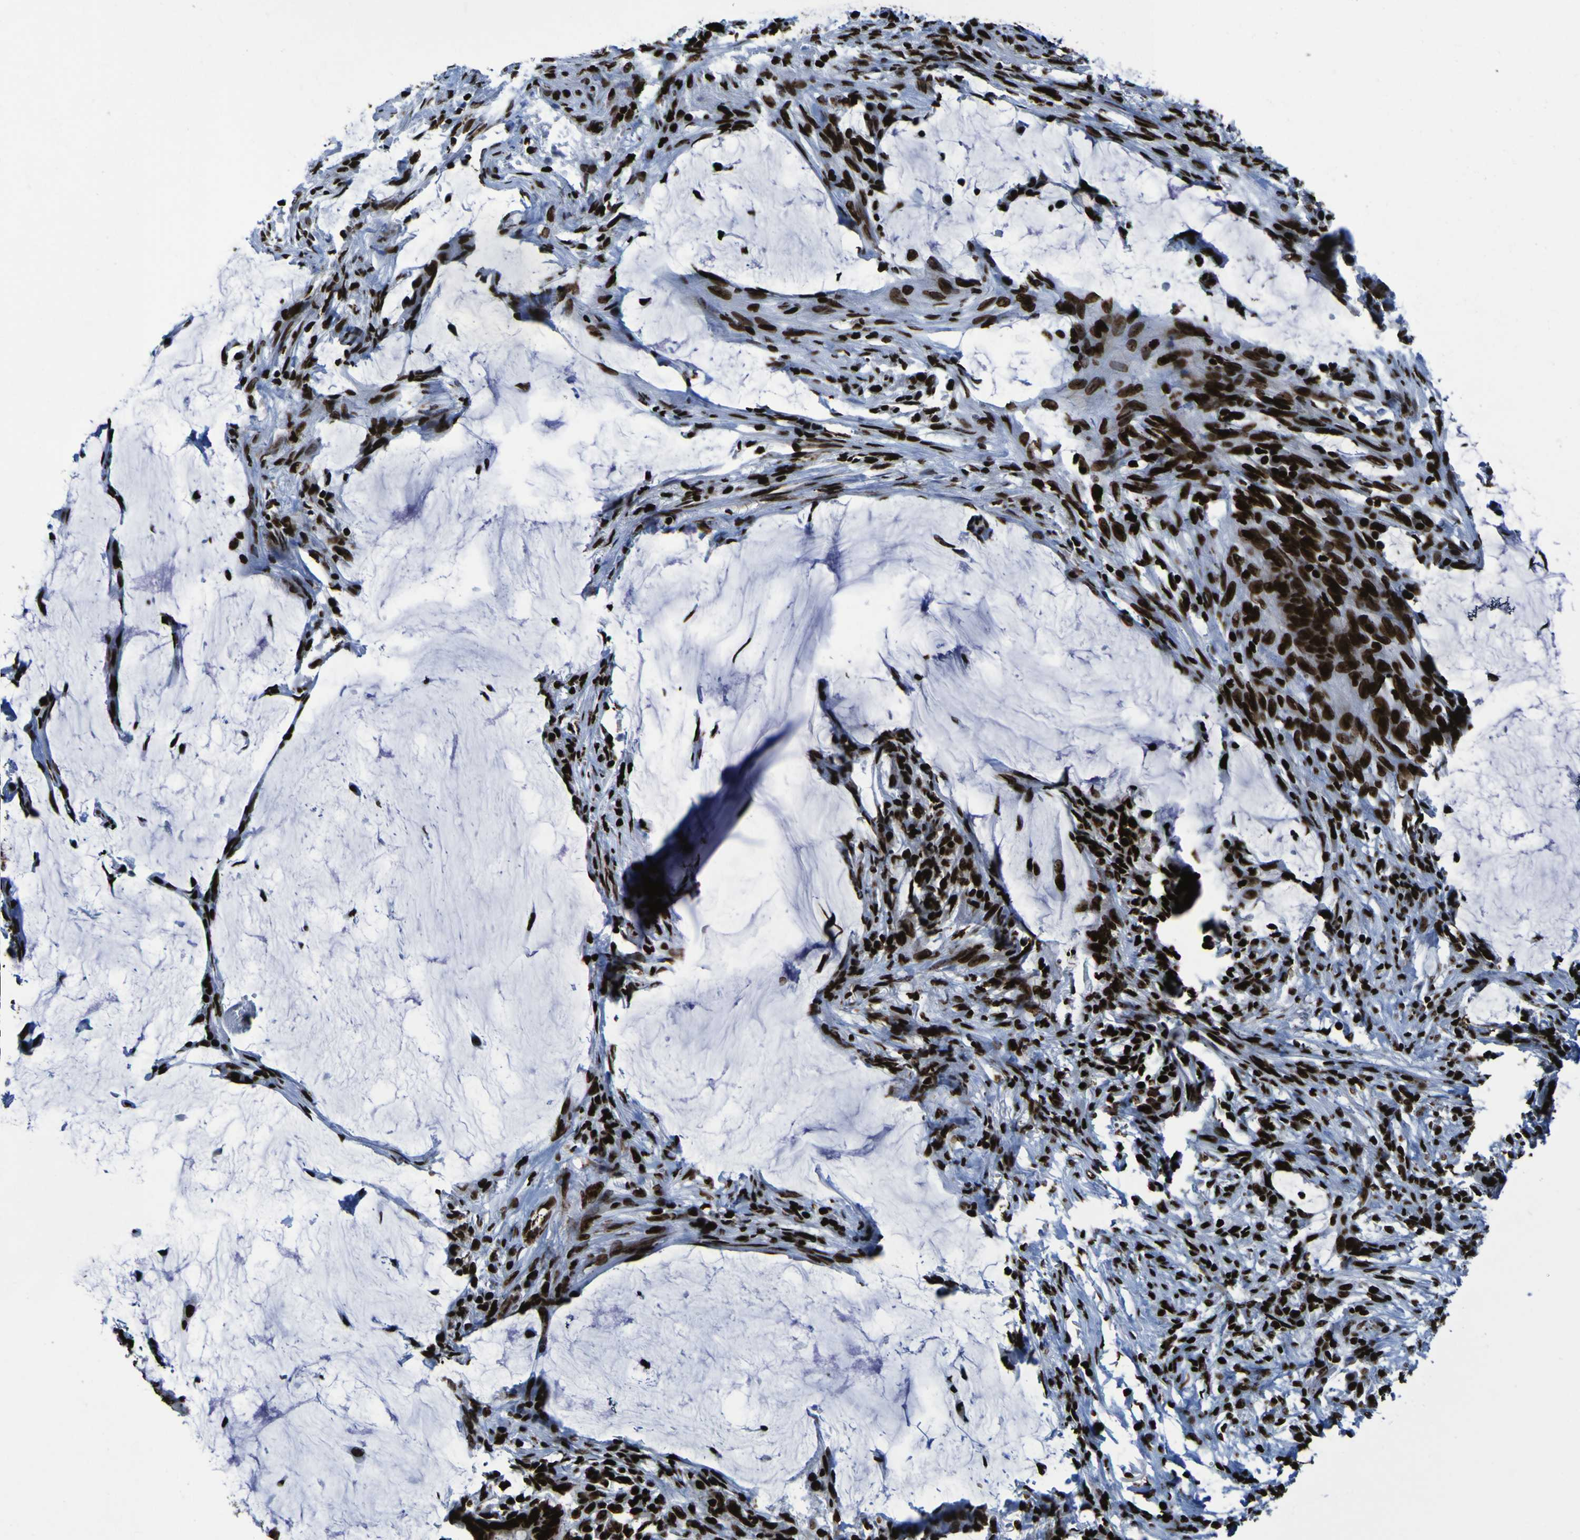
{"staining": {"intensity": "strong", "quantity": ">75%", "location": "nuclear"}, "tissue": "colorectal cancer", "cell_type": "Tumor cells", "image_type": "cancer", "snomed": [{"axis": "morphology", "description": "Normal tissue, NOS"}, {"axis": "morphology", "description": "Adenocarcinoma, NOS"}, {"axis": "topography", "description": "Rectum"}, {"axis": "topography", "description": "Peripheral nerve tissue"}], "caption": "Immunohistochemical staining of colorectal cancer (adenocarcinoma) demonstrates strong nuclear protein staining in about >75% of tumor cells. The staining is performed using DAB (3,3'-diaminobenzidine) brown chromogen to label protein expression. The nuclei are counter-stained blue using hematoxylin.", "gene": "NPM1", "patient": {"sex": "male", "age": 92}}